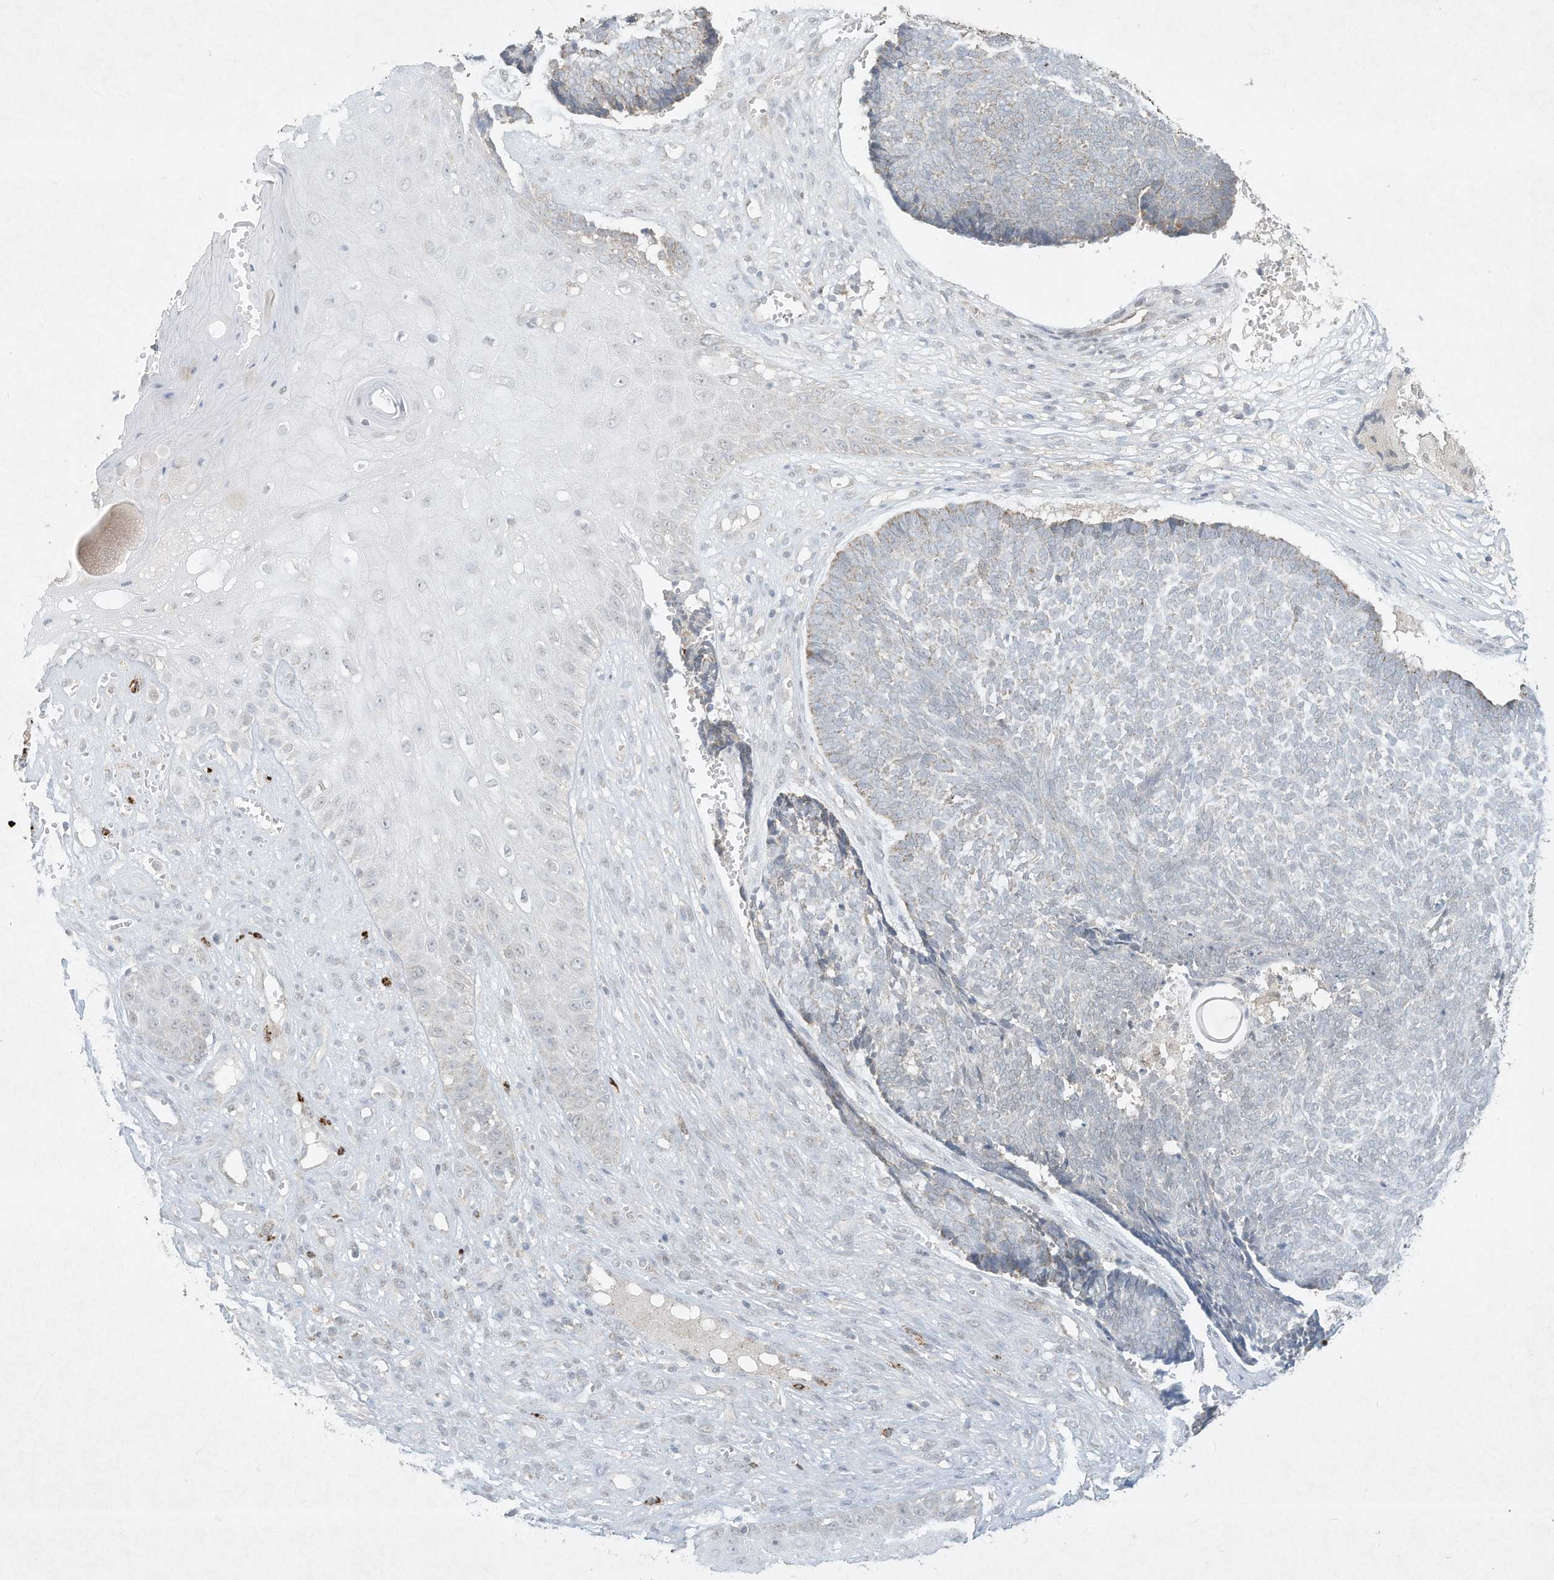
{"staining": {"intensity": "weak", "quantity": "<25%", "location": "cytoplasmic/membranous"}, "tissue": "skin cancer", "cell_type": "Tumor cells", "image_type": "cancer", "snomed": [{"axis": "morphology", "description": "Basal cell carcinoma"}, {"axis": "topography", "description": "Skin"}], "caption": "An immunohistochemistry micrograph of skin cancer is shown. There is no staining in tumor cells of skin cancer.", "gene": "CHRNA4", "patient": {"sex": "male", "age": 84}}